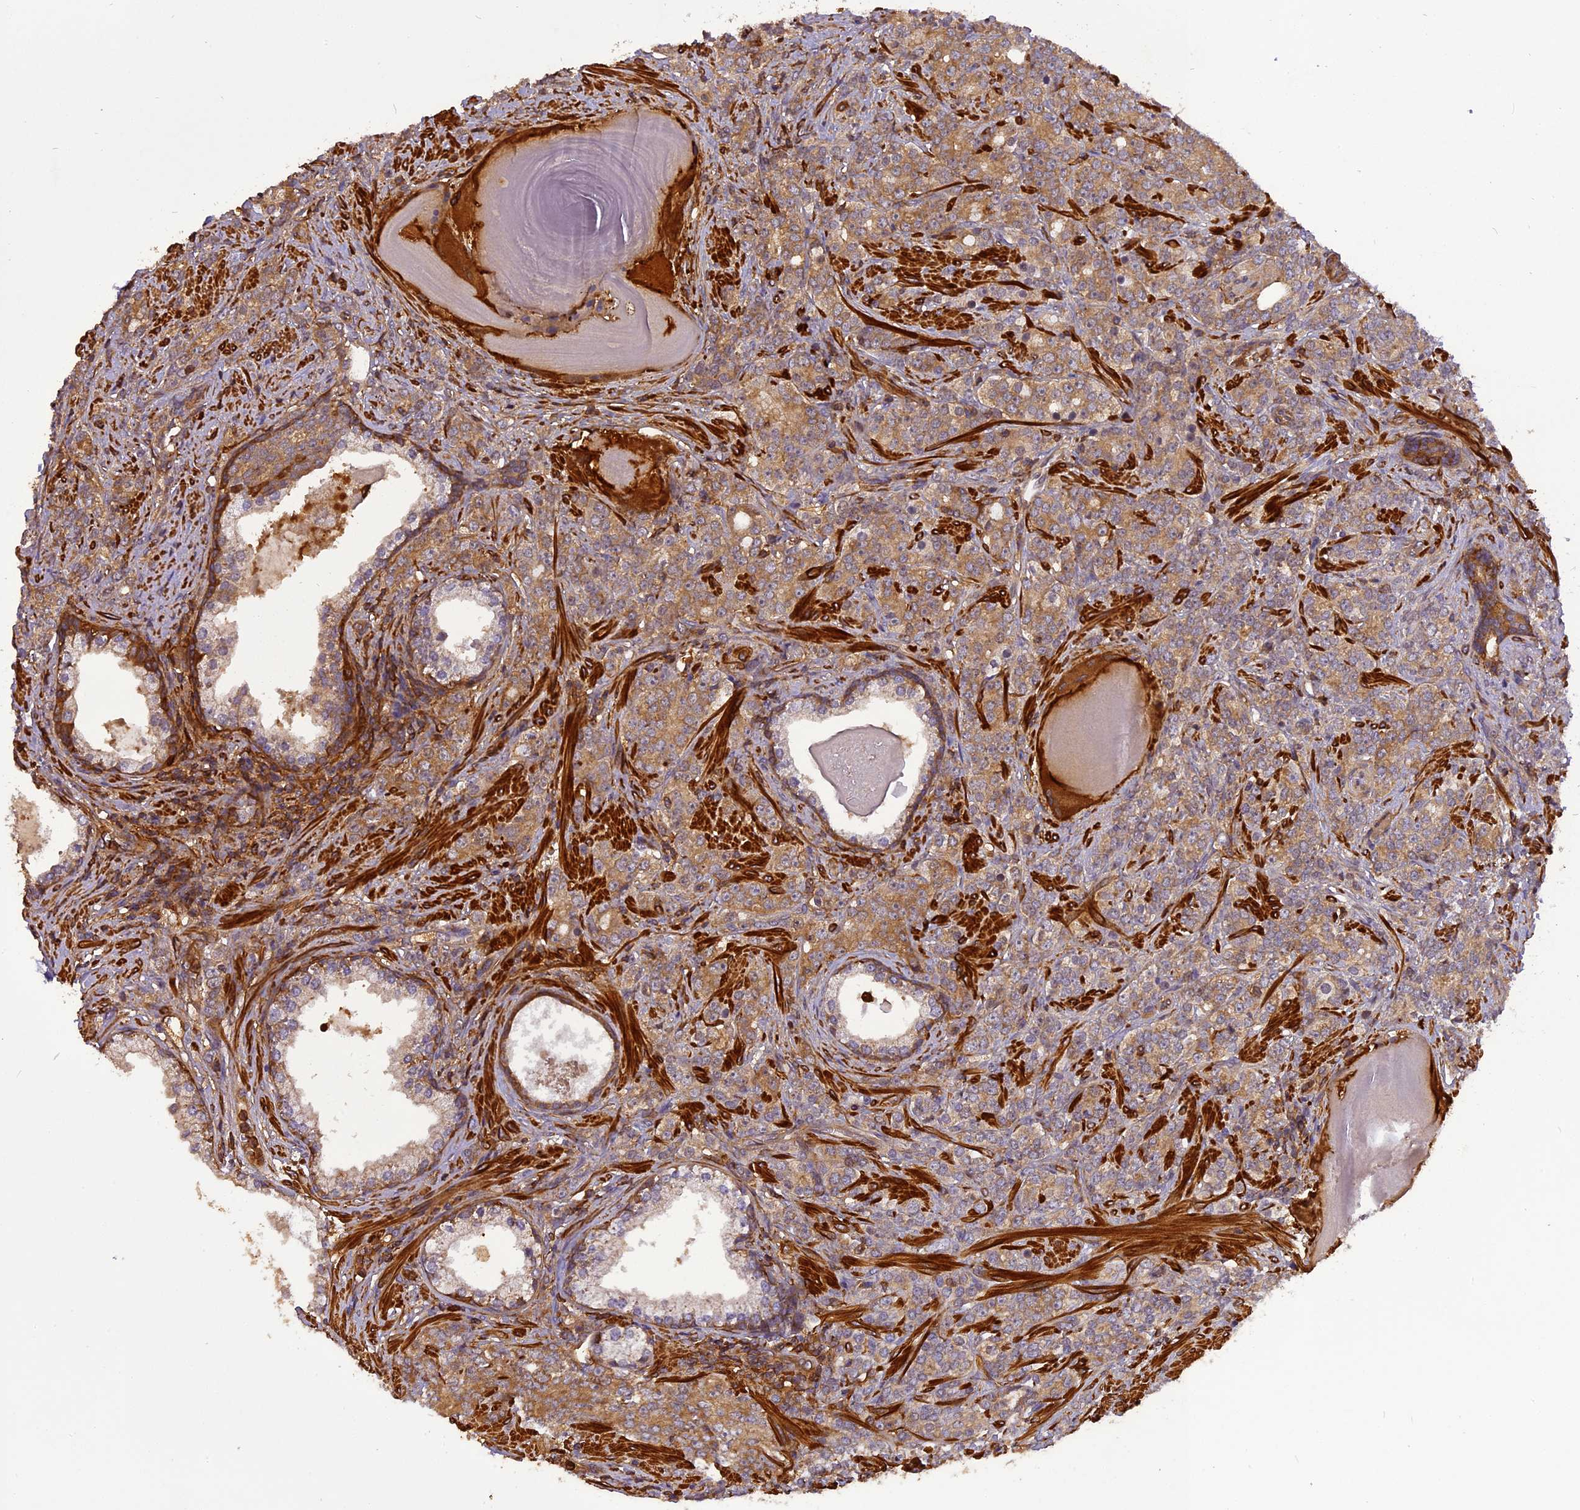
{"staining": {"intensity": "moderate", "quantity": ">75%", "location": "cytoplasmic/membranous"}, "tissue": "prostate cancer", "cell_type": "Tumor cells", "image_type": "cancer", "snomed": [{"axis": "morphology", "description": "Adenocarcinoma, High grade"}, {"axis": "topography", "description": "Prostate"}], "caption": "DAB immunohistochemical staining of prostate cancer demonstrates moderate cytoplasmic/membranous protein positivity in about >75% of tumor cells.", "gene": "STOML1", "patient": {"sex": "male", "age": 64}}